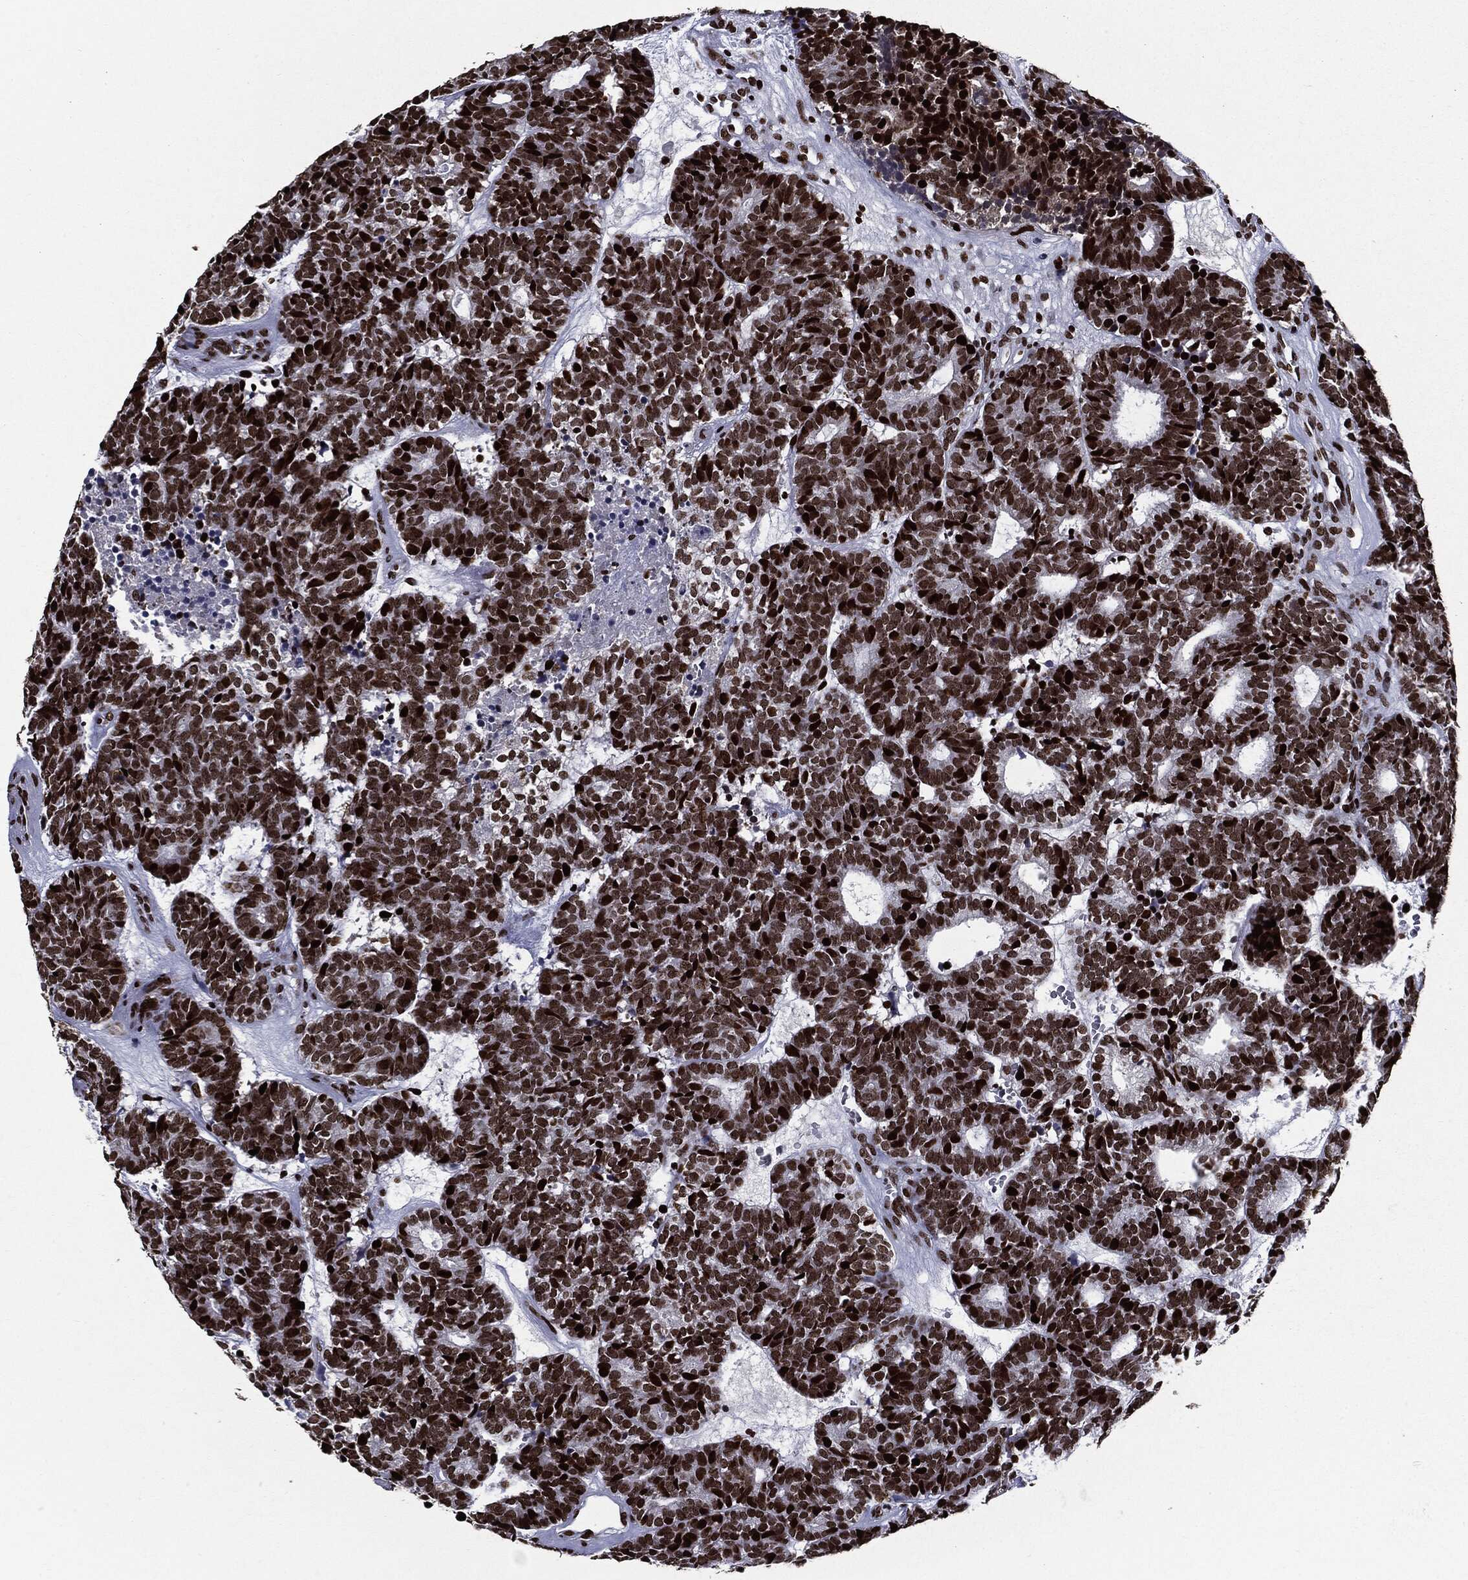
{"staining": {"intensity": "strong", "quantity": ">75%", "location": "nuclear"}, "tissue": "head and neck cancer", "cell_type": "Tumor cells", "image_type": "cancer", "snomed": [{"axis": "morphology", "description": "Adenocarcinoma, NOS"}, {"axis": "topography", "description": "Head-Neck"}], "caption": "Immunohistochemistry (IHC) staining of head and neck adenocarcinoma, which displays high levels of strong nuclear expression in about >75% of tumor cells indicating strong nuclear protein staining. The staining was performed using DAB (brown) for protein detection and nuclei were counterstained in hematoxylin (blue).", "gene": "ZFP91", "patient": {"sex": "female", "age": 81}}